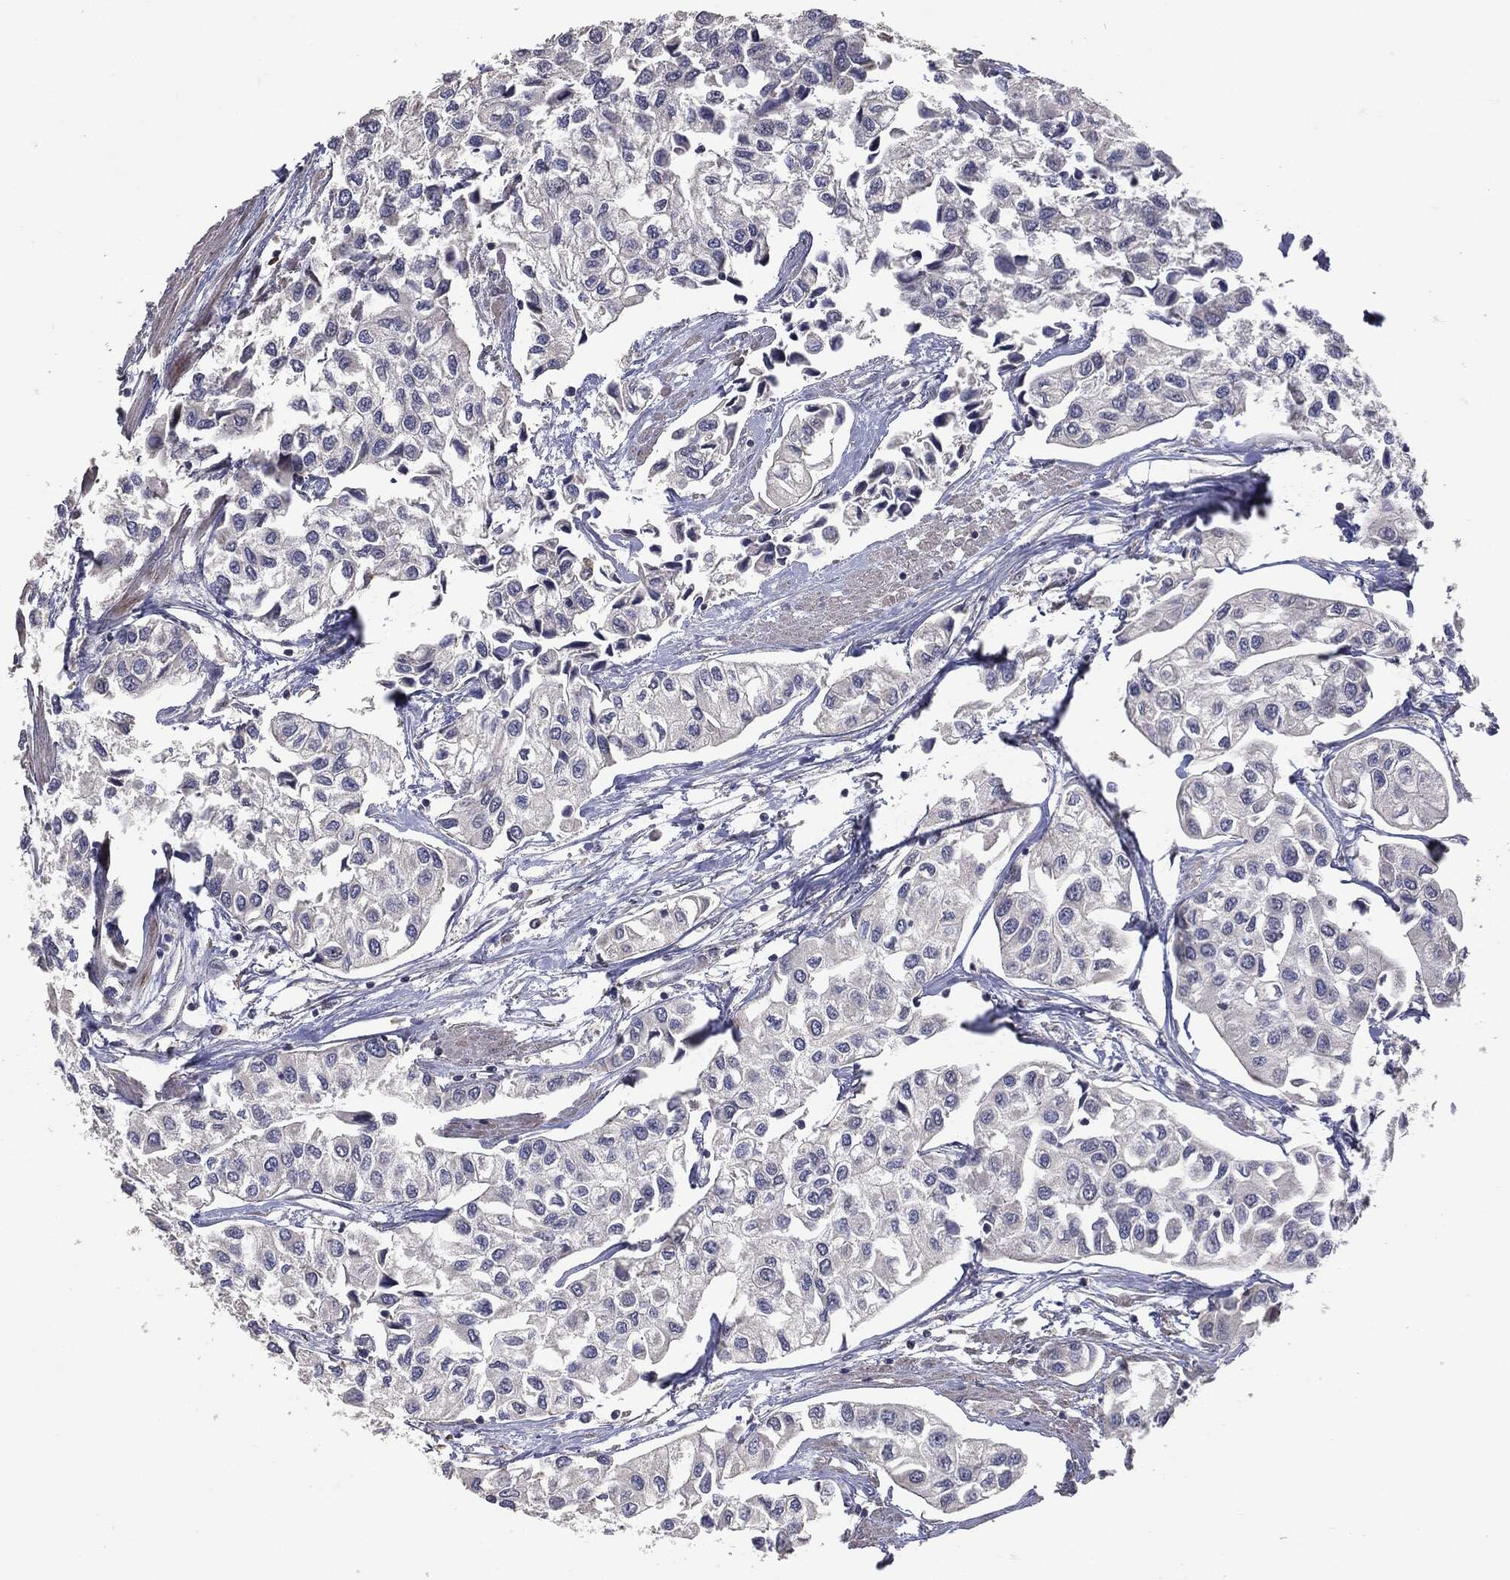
{"staining": {"intensity": "negative", "quantity": "none", "location": "none"}, "tissue": "urothelial cancer", "cell_type": "Tumor cells", "image_type": "cancer", "snomed": [{"axis": "morphology", "description": "Urothelial carcinoma, High grade"}, {"axis": "topography", "description": "Urinary bladder"}], "caption": "Image shows no significant protein staining in tumor cells of urothelial cancer.", "gene": "MTOR", "patient": {"sex": "male", "age": 73}}